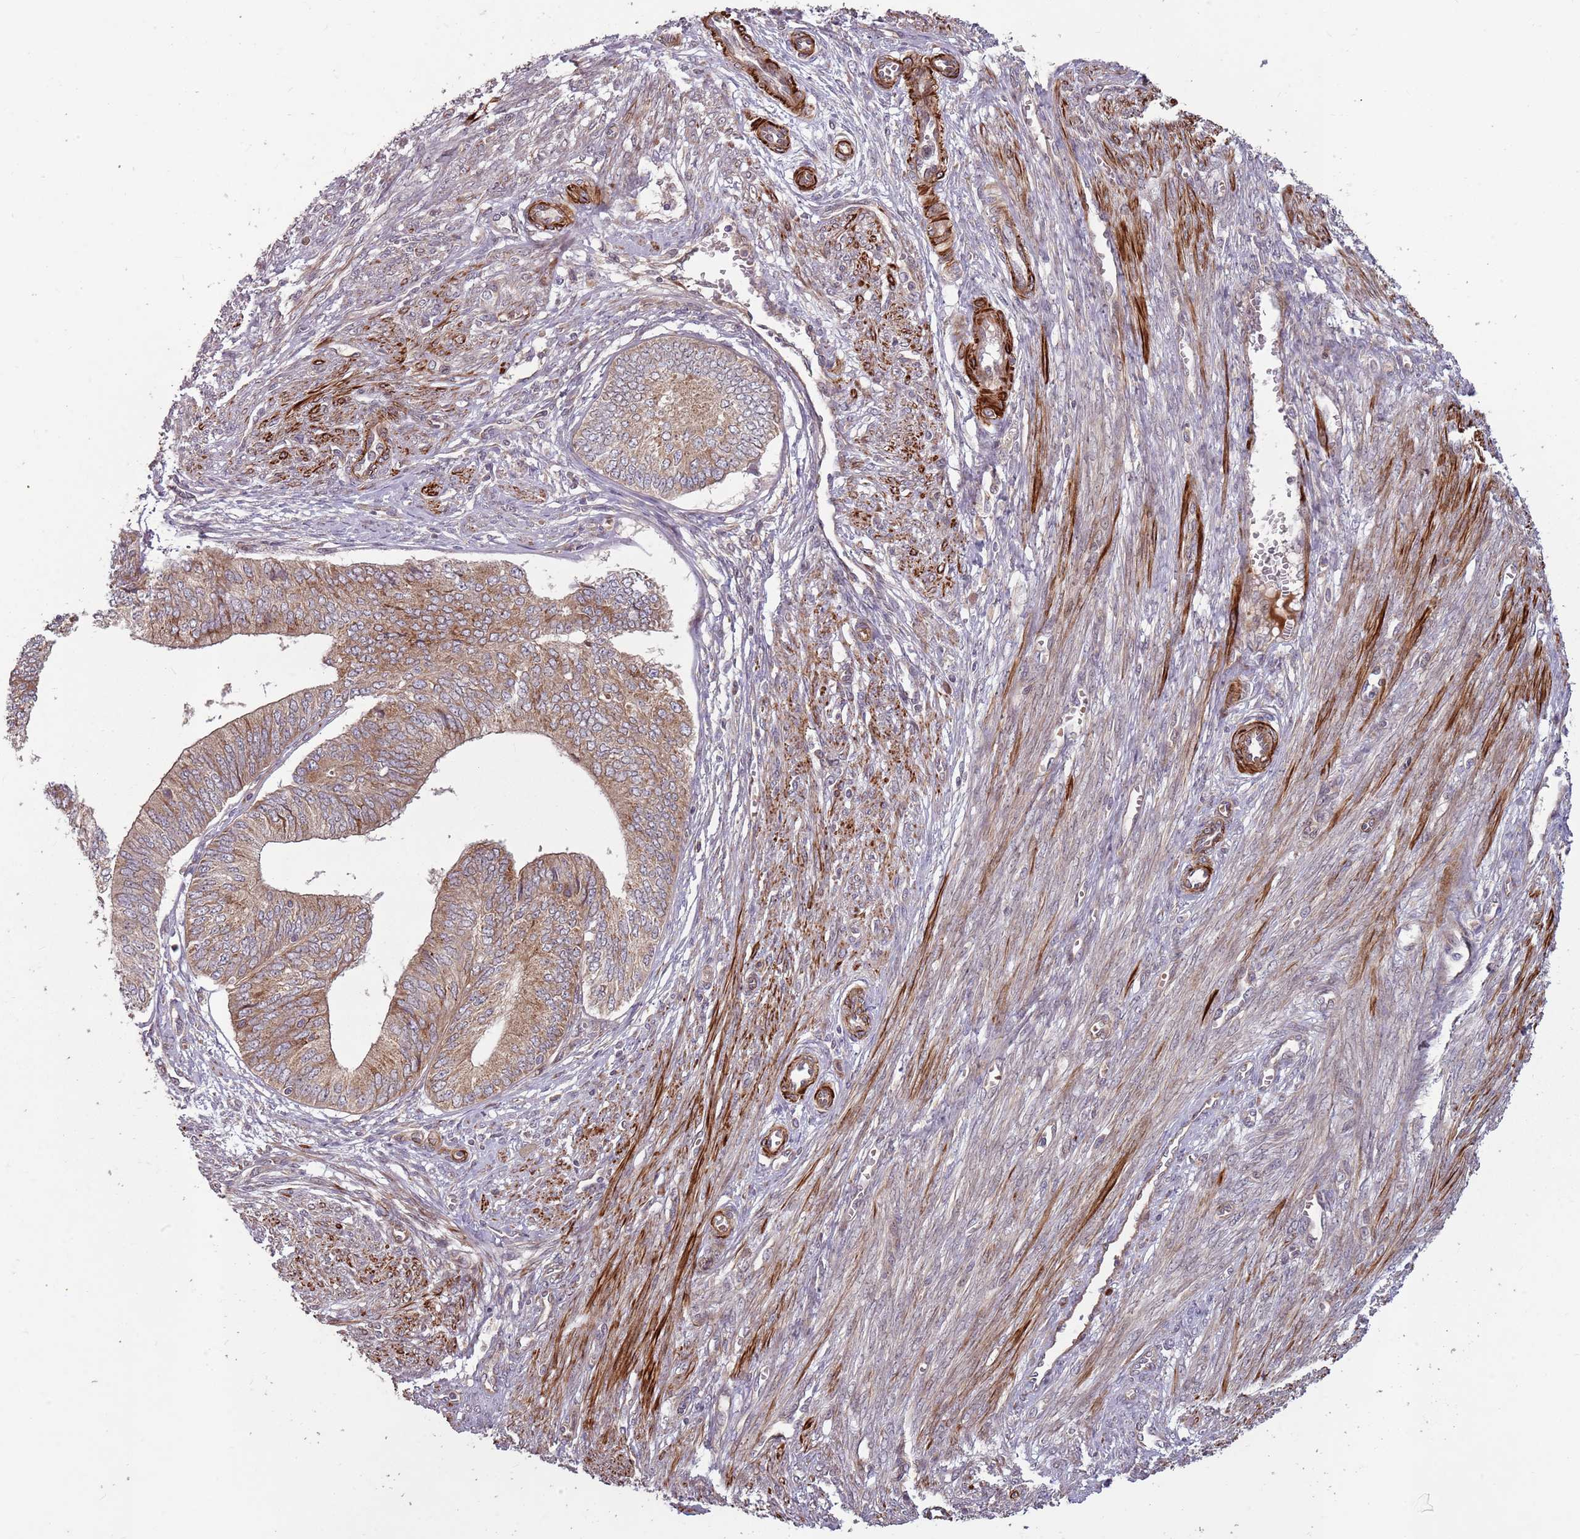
{"staining": {"intensity": "weak", "quantity": ">75%", "location": "cytoplasmic/membranous"}, "tissue": "endometrial cancer", "cell_type": "Tumor cells", "image_type": "cancer", "snomed": [{"axis": "morphology", "description": "Adenocarcinoma, NOS"}, {"axis": "topography", "description": "Endometrium"}], "caption": "Adenocarcinoma (endometrial) stained with a protein marker reveals weak staining in tumor cells.", "gene": "PLD6", "patient": {"sex": "female", "age": 68}}